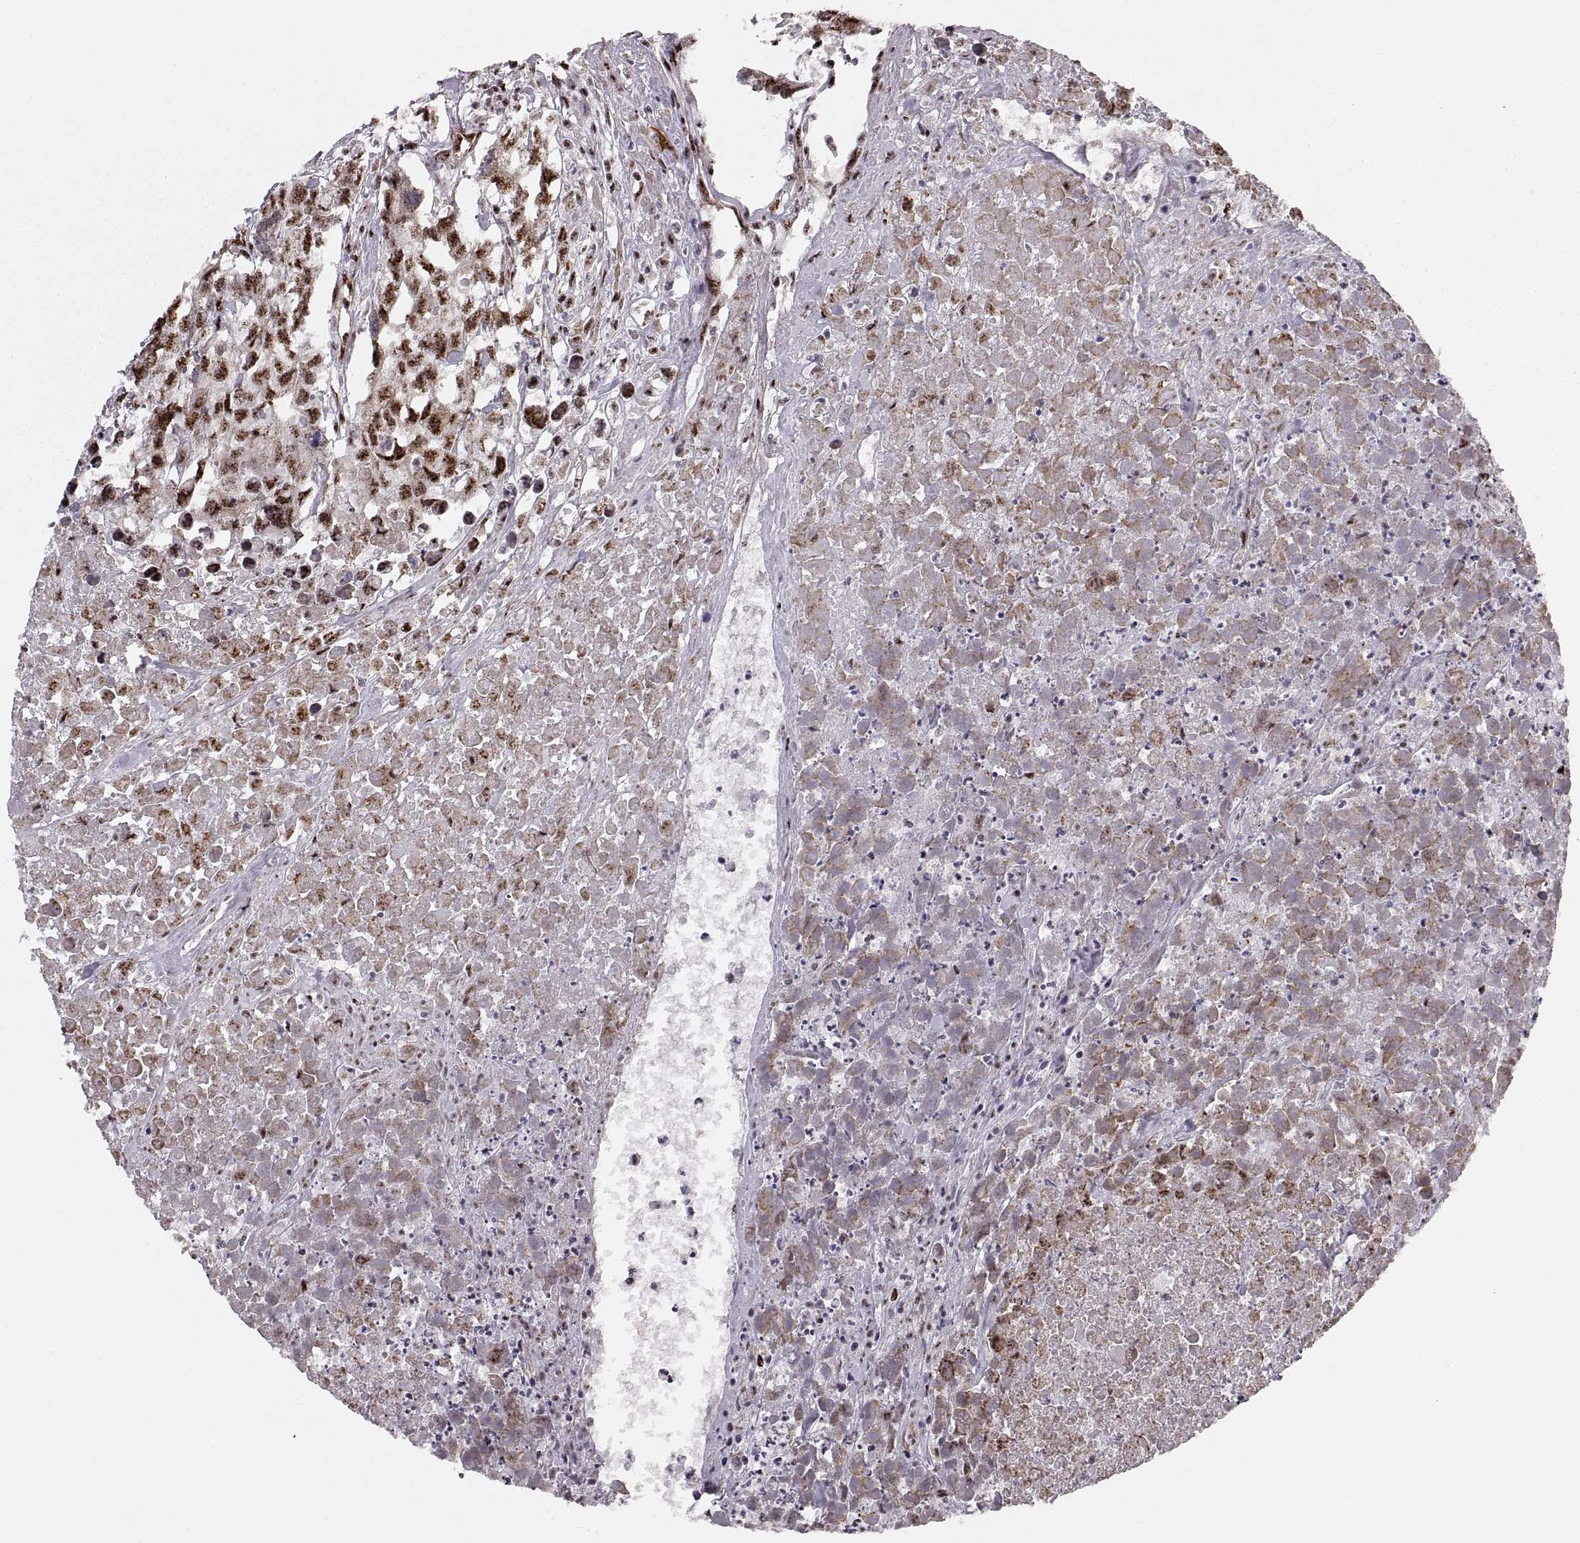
{"staining": {"intensity": "strong", "quantity": ">75%", "location": "nuclear"}, "tissue": "testis cancer", "cell_type": "Tumor cells", "image_type": "cancer", "snomed": [{"axis": "morphology", "description": "Carcinoma, Embryonal, NOS"}, {"axis": "morphology", "description": "Teratoma, malignant, NOS"}, {"axis": "topography", "description": "Testis"}], "caption": "Testis cancer stained with a brown dye exhibits strong nuclear positive expression in about >75% of tumor cells.", "gene": "ZCCHC17", "patient": {"sex": "male", "age": 44}}